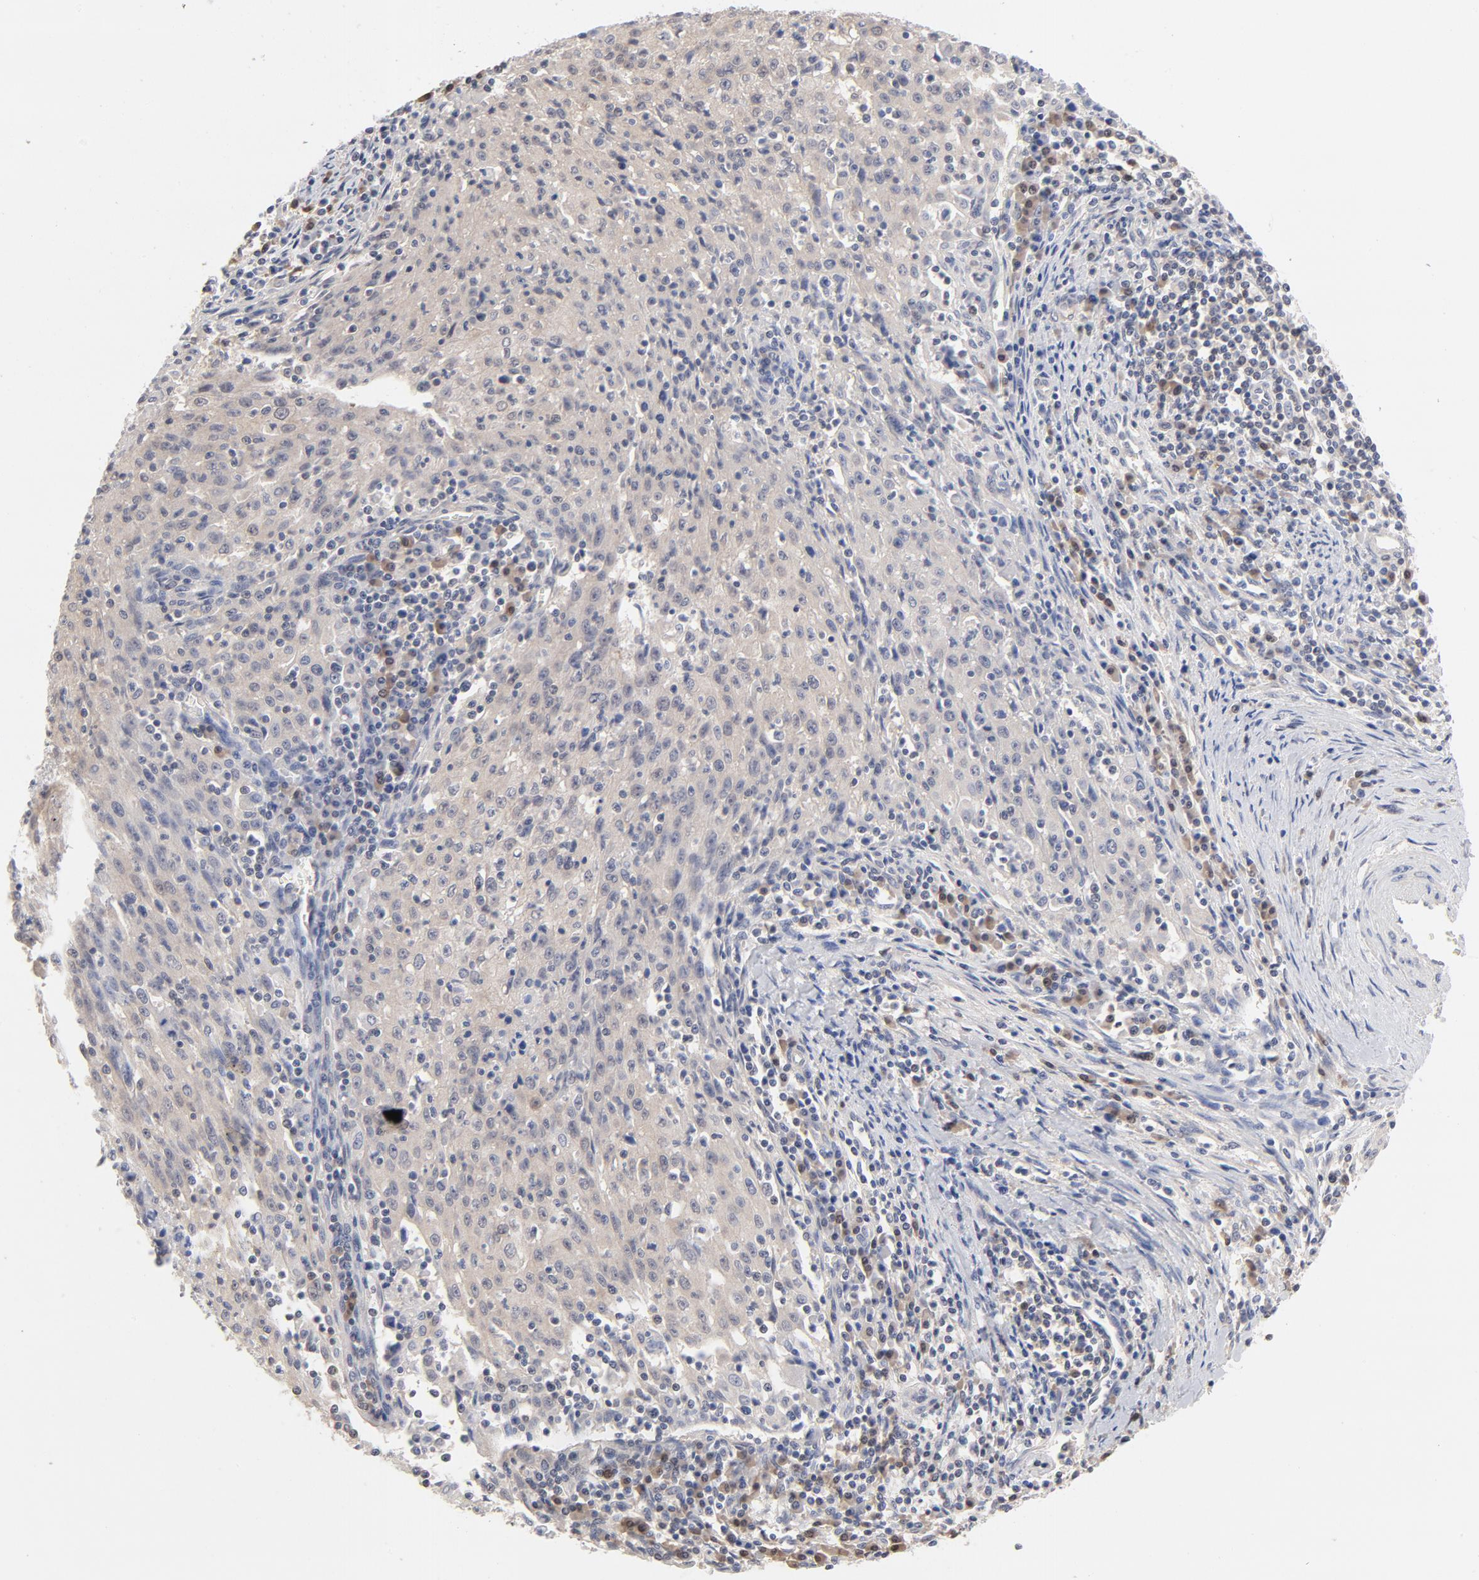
{"staining": {"intensity": "weak", "quantity": "25%-75%", "location": "cytoplasmic/membranous"}, "tissue": "cervical cancer", "cell_type": "Tumor cells", "image_type": "cancer", "snomed": [{"axis": "morphology", "description": "Squamous cell carcinoma, NOS"}, {"axis": "topography", "description": "Cervix"}], "caption": "Human squamous cell carcinoma (cervical) stained for a protein (brown) reveals weak cytoplasmic/membranous positive positivity in approximately 25%-75% of tumor cells.", "gene": "MIF", "patient": {"sex": "female", "age": 27}}